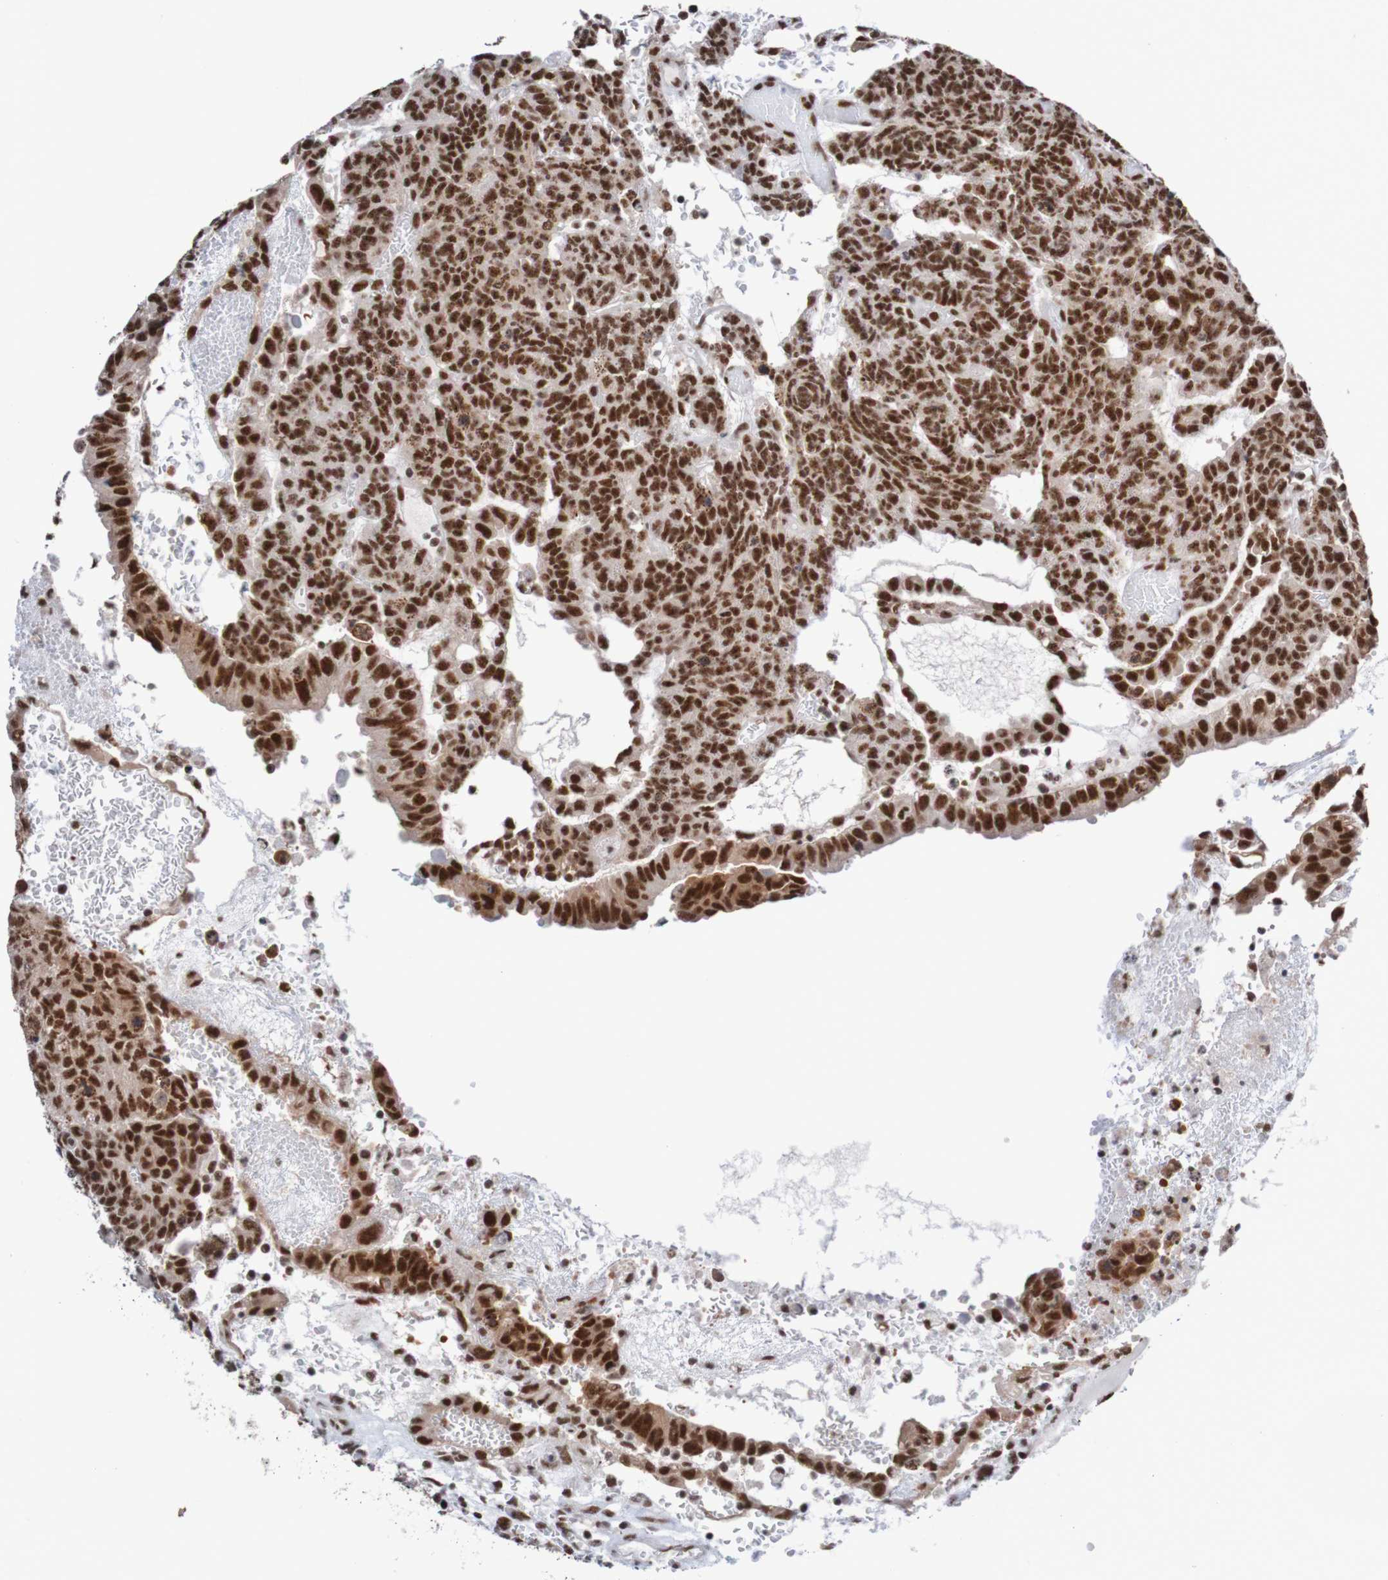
{"staining": {"intensity": "strong", "quantity": ">75%", "location": "nuclear"}, "tissue": "testis cancer", "cell_type": "Tumor cells", "image_type": "cancer", "snomed": [{"axis": "morphology", "description": "Seminoma, NOS"}, {"axis": "morphology", "description": "Carcinoma, Embryonal, NOS"}, {"axis": "topography", "description": "Testis"}], "caption": "Seminoma (testis) tissue reveals strong nuclear positivity in approximately >75% of tumor cells", "gene": "CDC5L", "patient": {"sex": "male", "age": 52}}